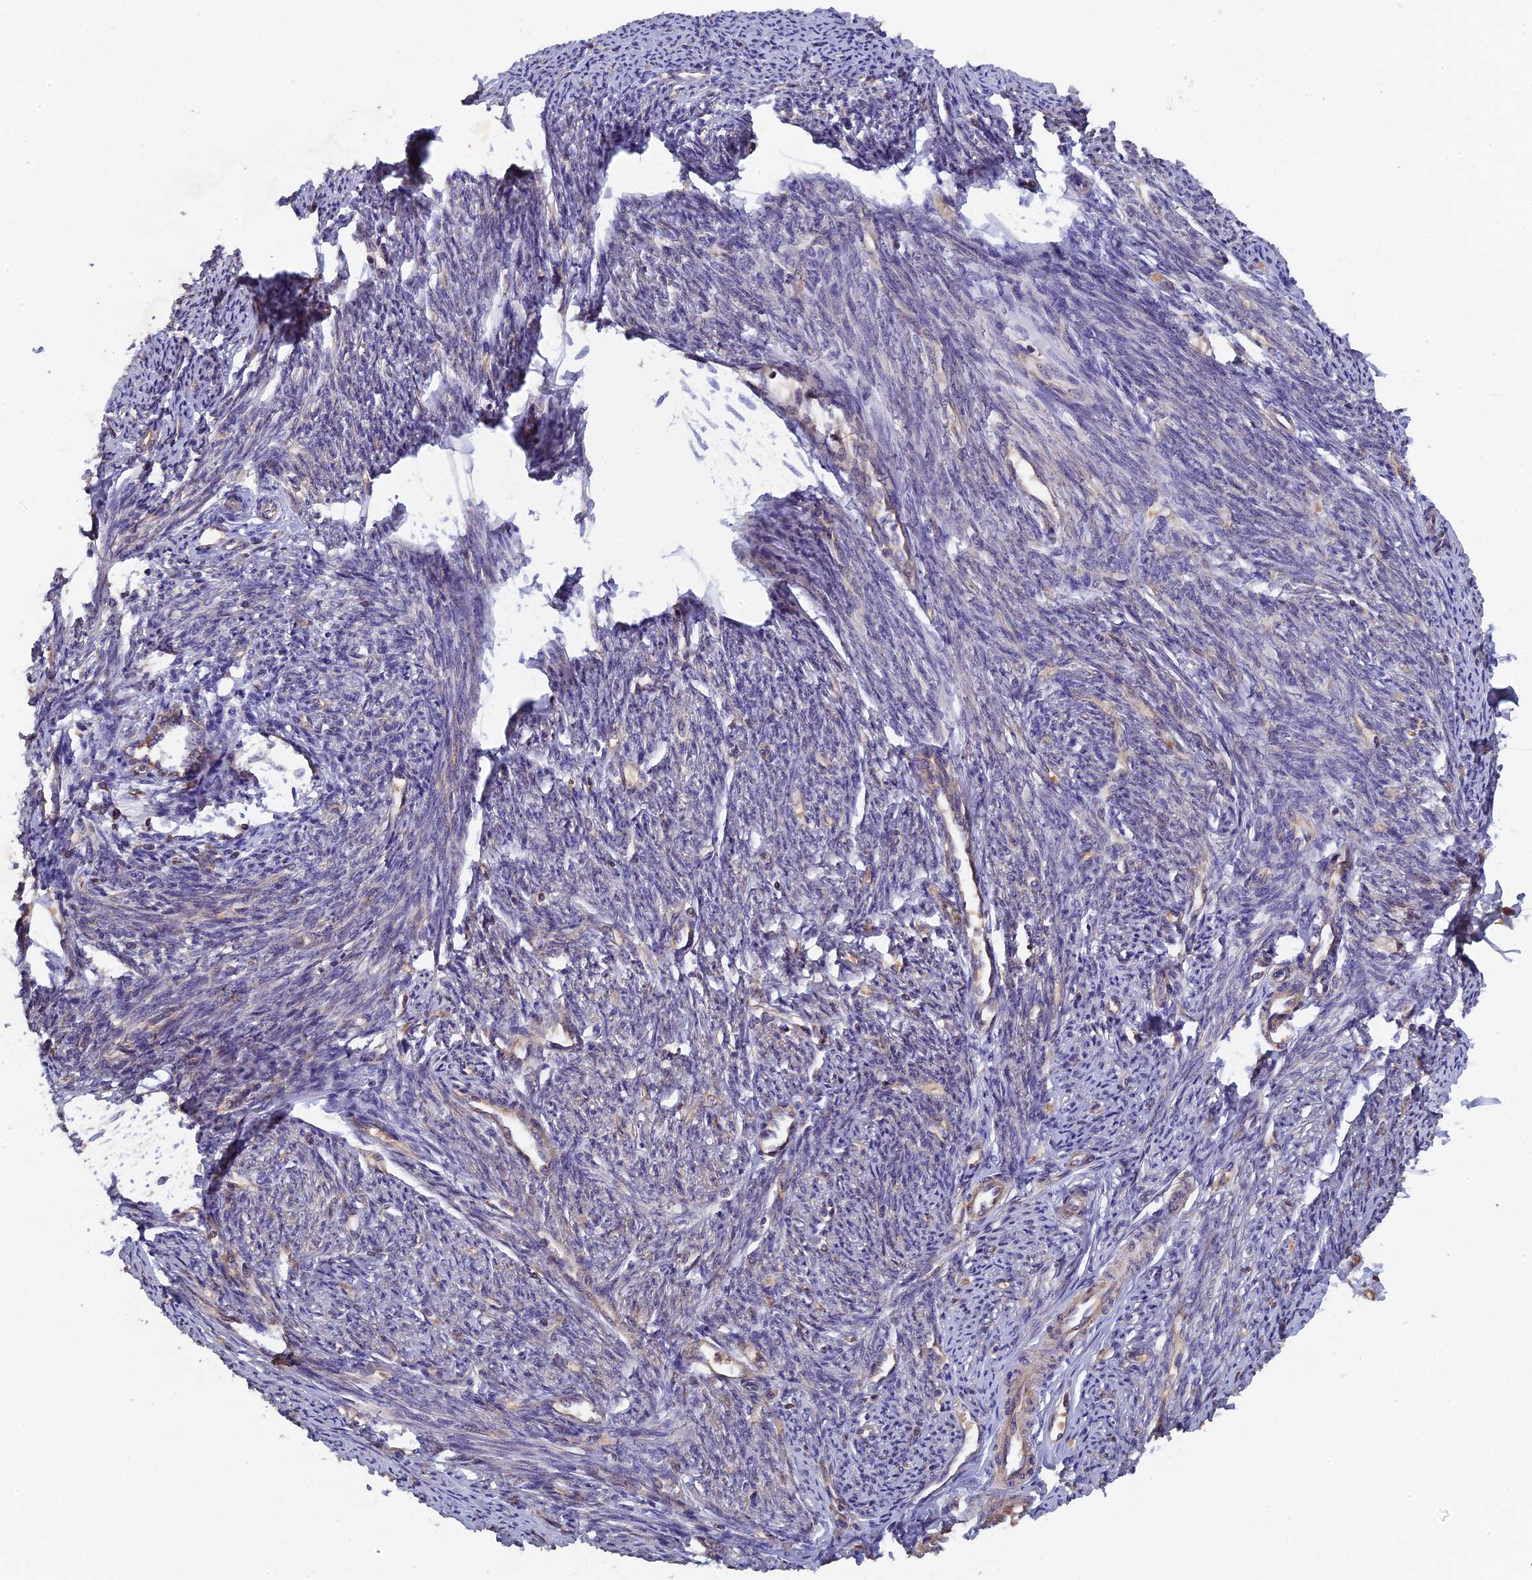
{"staining": {"intensity": "moderate", "quantity": "25%-75%", "location": "cytoplasmic/membranous"}, "tissue": "smooth muscle", "cell_type": "Smooth muscle cells", "image_type": "normal", "snomed": [{"axis": "morphology", "description": "Normal tissue, NOS"}, {"axis": "topography", "description": "Smooth muscle"}, {"axis": "topography", "description": "Uterus"}], "caption": "Normal smooth muscle reveals moderate cytoplasmic/membranous expression in about 25%-75% of smooth muscle cells, visualized by immunohistochemistry.", "gene": "CCDC153", "patient": {"sex": "female", "age": 59}}